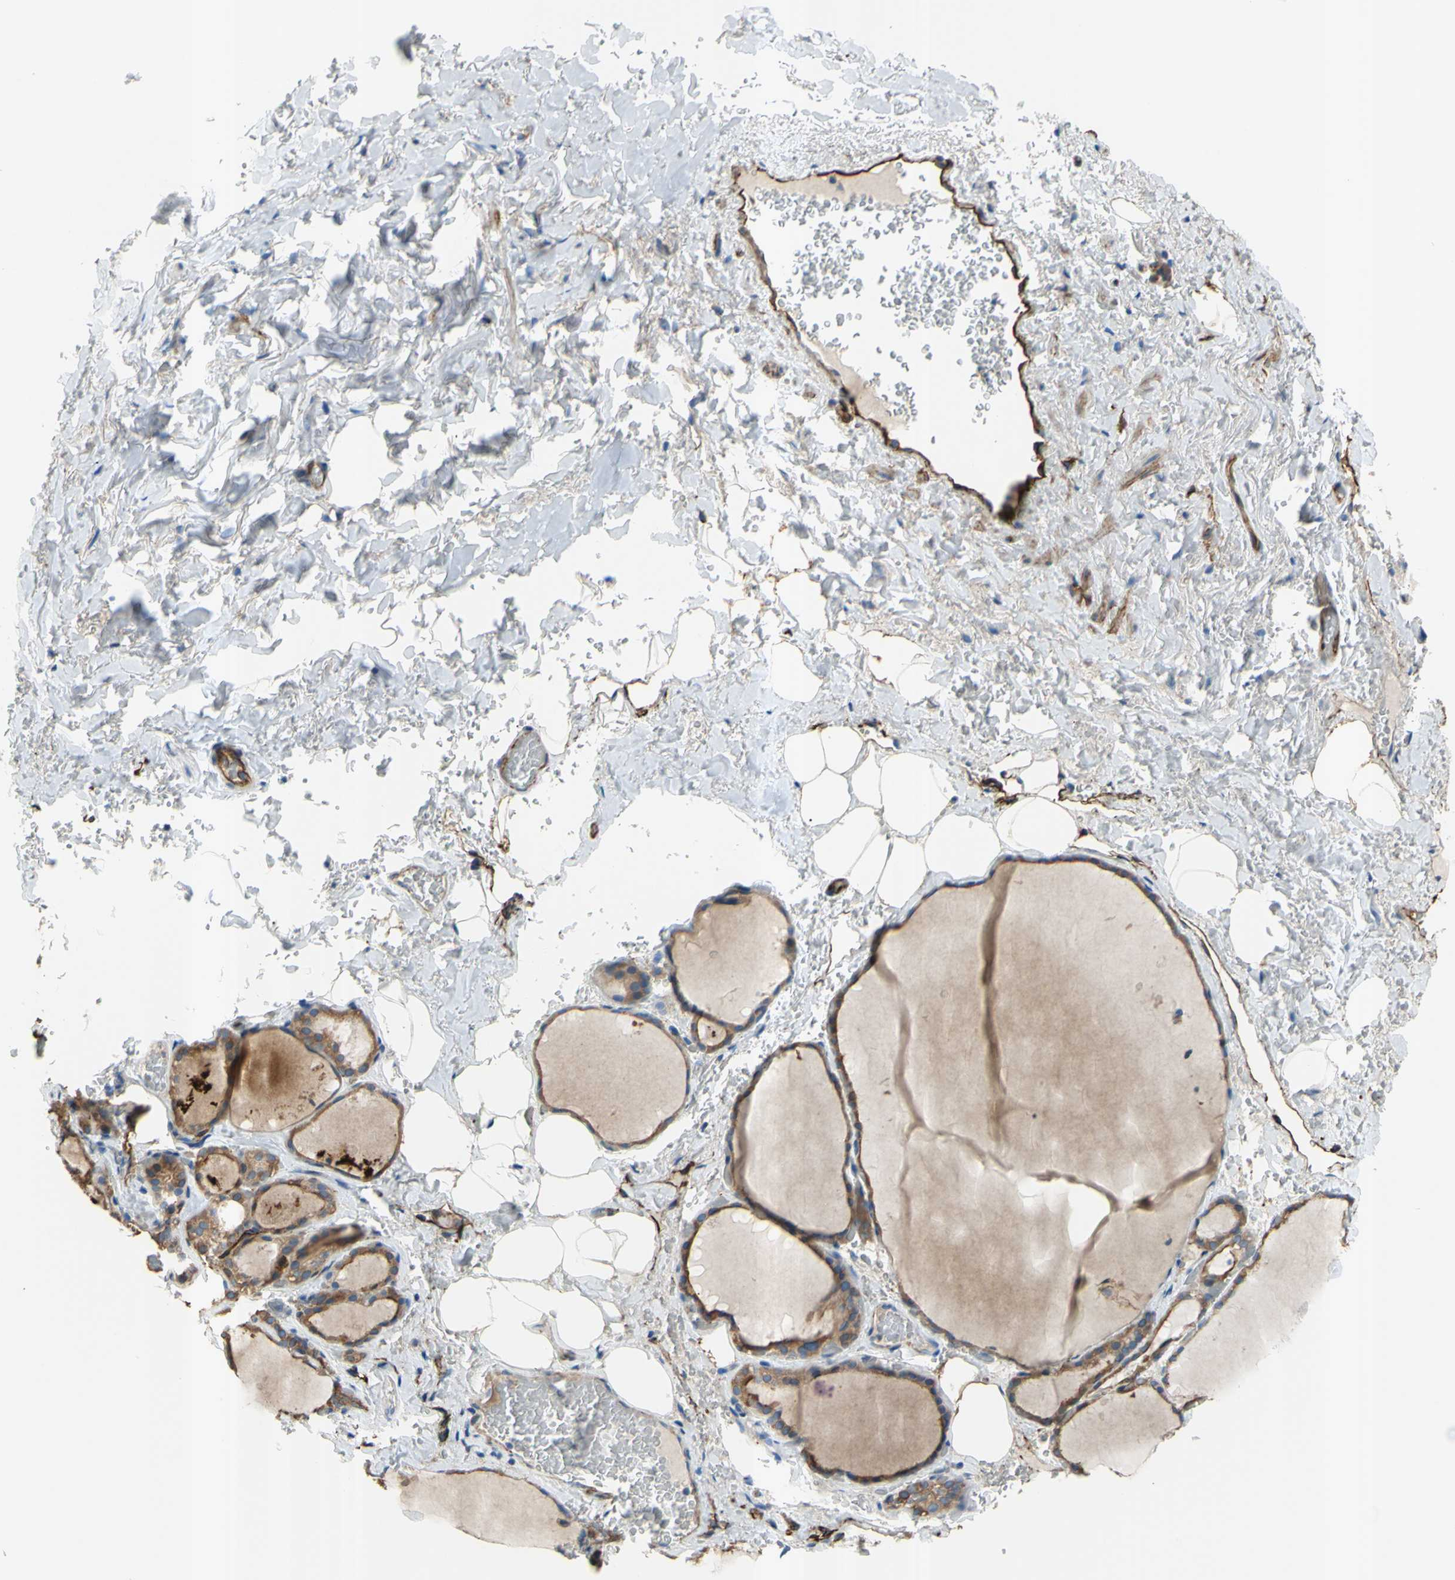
{"staining": {"intensity": "moderate", "quantity": ">75%", "location": "cytoplasmic/membranous"}, "tissue": "thyroid gland", "cell_type": "Glandular cells", "image_type": "normal", "snomed": [{"axis": "morphology", "description": "Normal tissue, NOS"}, {"axis": "topography", "description": "Thyroid gland"}], "caption": "Immunohistochemistry staining of normal thyroid gland, which exhibits medium levels of moderate cytoplasmic/membranous positivity in approximately >75% of glandular cells indicating moderate cytoplasmic/membranous protein staining. The staining was performed using DAB (3,3'-diaminobenzidine) (brown) for protein detection and nuclei were counterstained in hematoxylin (blue).", "gene": "PRRG2", "patient": {"sex": "male", "age": 61}}